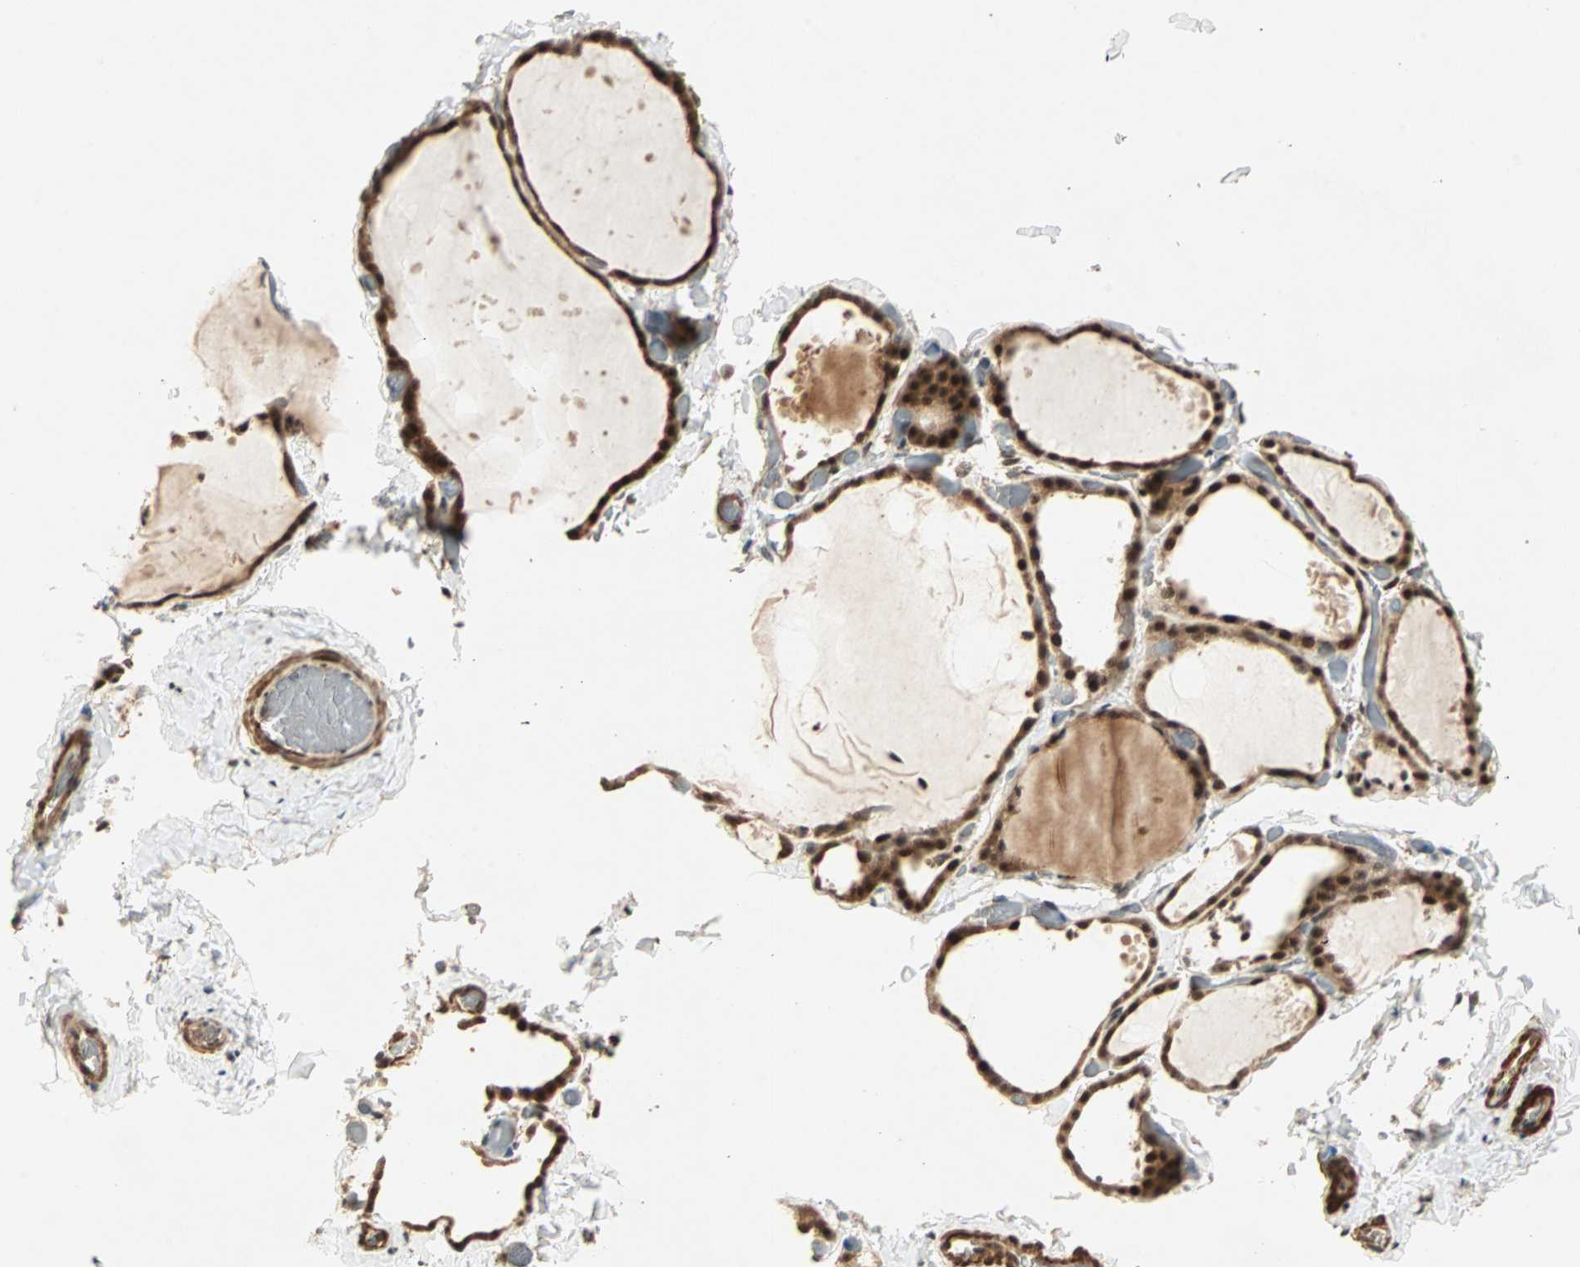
{"staining": {"intensity": "strong", "quantity": ">75%", "location": "cytoplasmic/membranous,nuclear"}, "tissue": "thyroid gland", "cell_type": "Glandular cells", "image_type": "normal", "snomed": [{"axis": "morphology", "description": "Normal tissue, NOS"}, {"axis": "topography", "description": "Thyroid gland"}], "caption": "Human thyroid gland stained with a brown dye shows strong cytoplasmic/membranous,nuclear positive positivity in about >75% of glandular cells.", "gene": "ZSCAN31", "patient": {"sex": "female", "age": 22}}